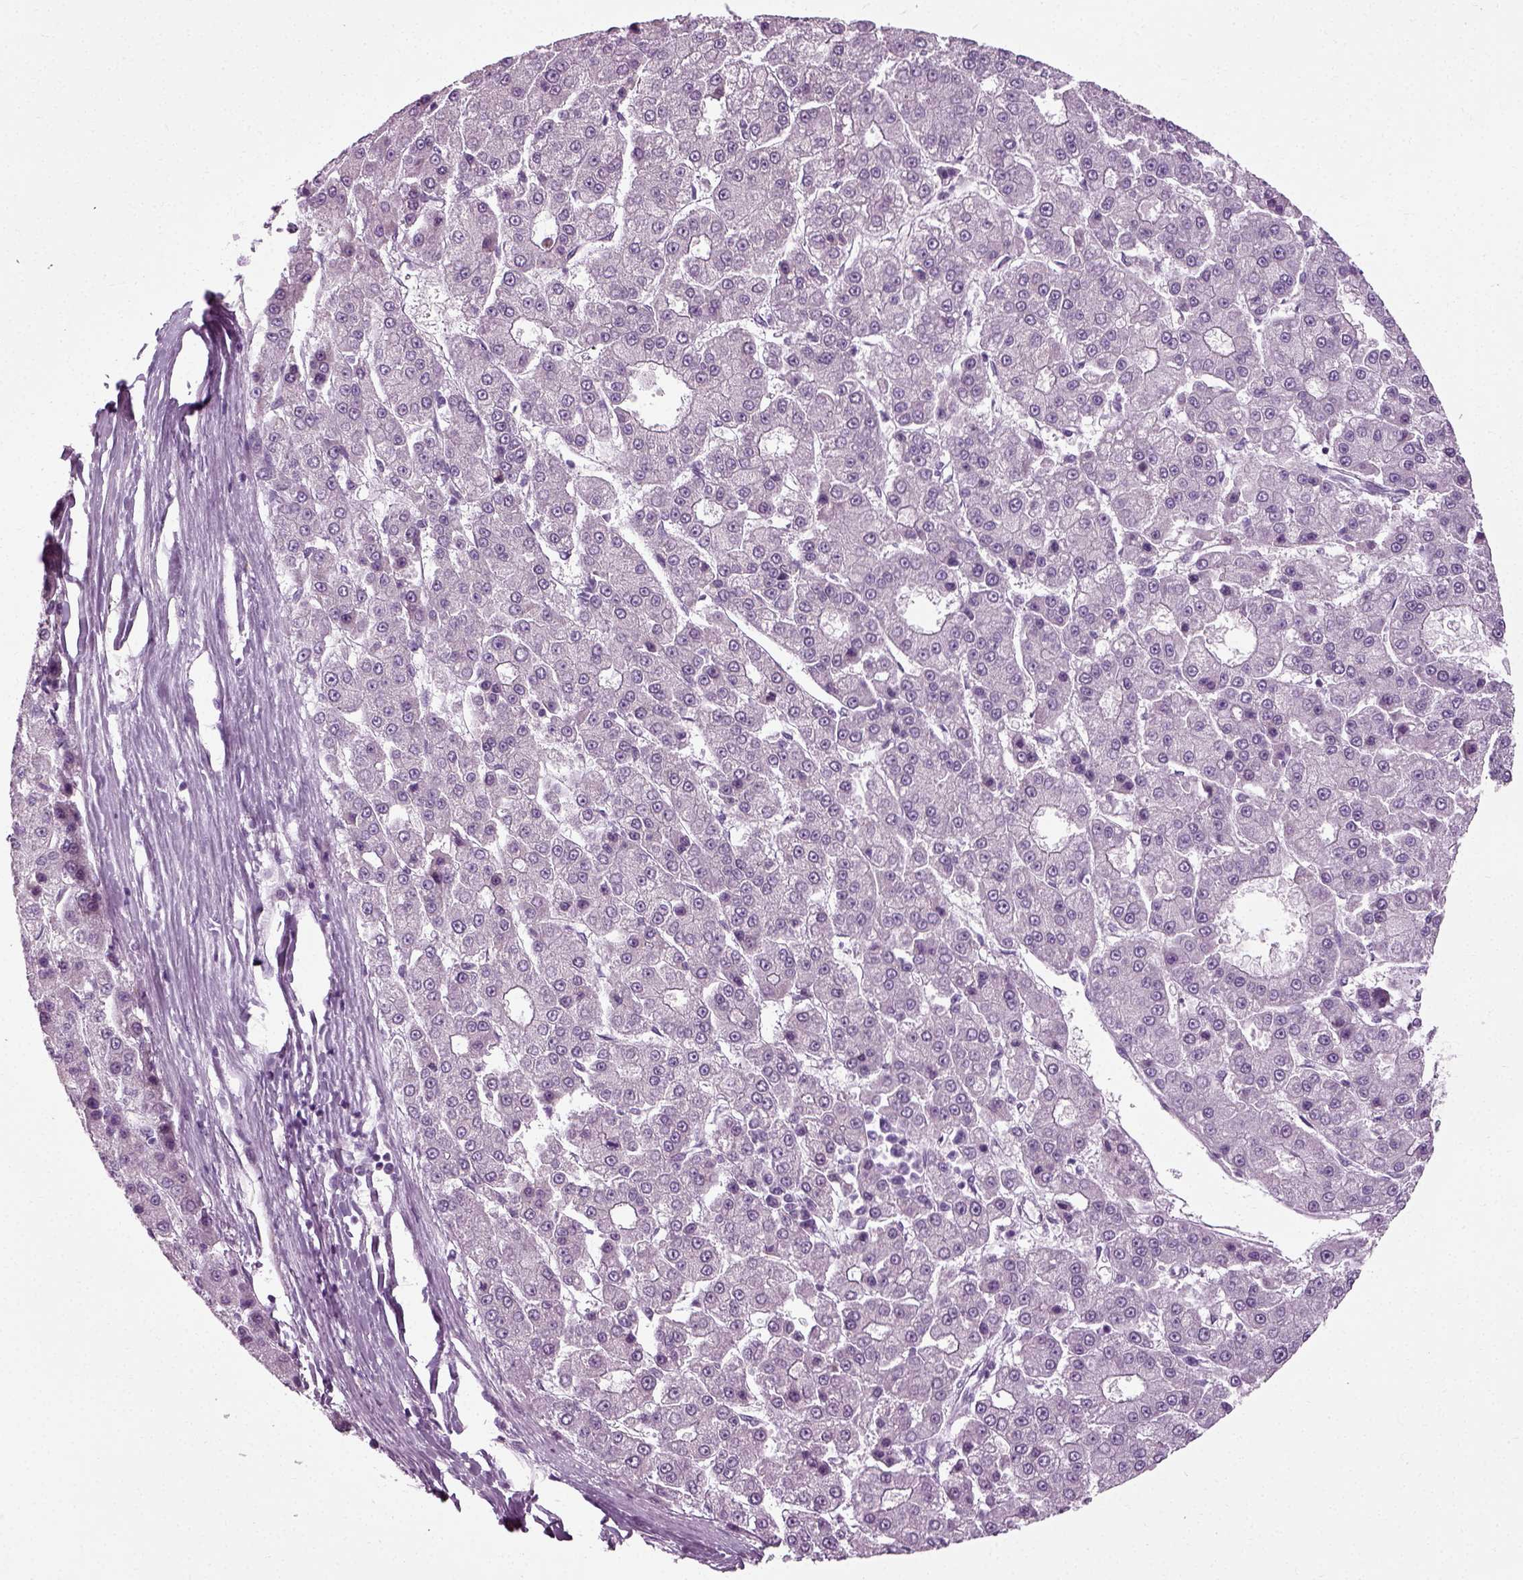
{"staining": {"intensity": "negative", "quantity": "none", "location": "none"}, "tissue": "liver cancer", "cell_type": "Tumor cells", "image_type": "cancer", "snomed": [{"axis": "morphology", "description": "Carcinoma, Hepatocellular, NOS"}, {"axis": "topography", "description": "Liver"}], "caption": "IHC image of neoplastic tissue: liver cancer stained with DAB (3,3'-diaminobenzidine) exhibits no significant protein staining in tumor cells.", "gene": "SCG5", "patient": {"sex": "male", "age": 70}}